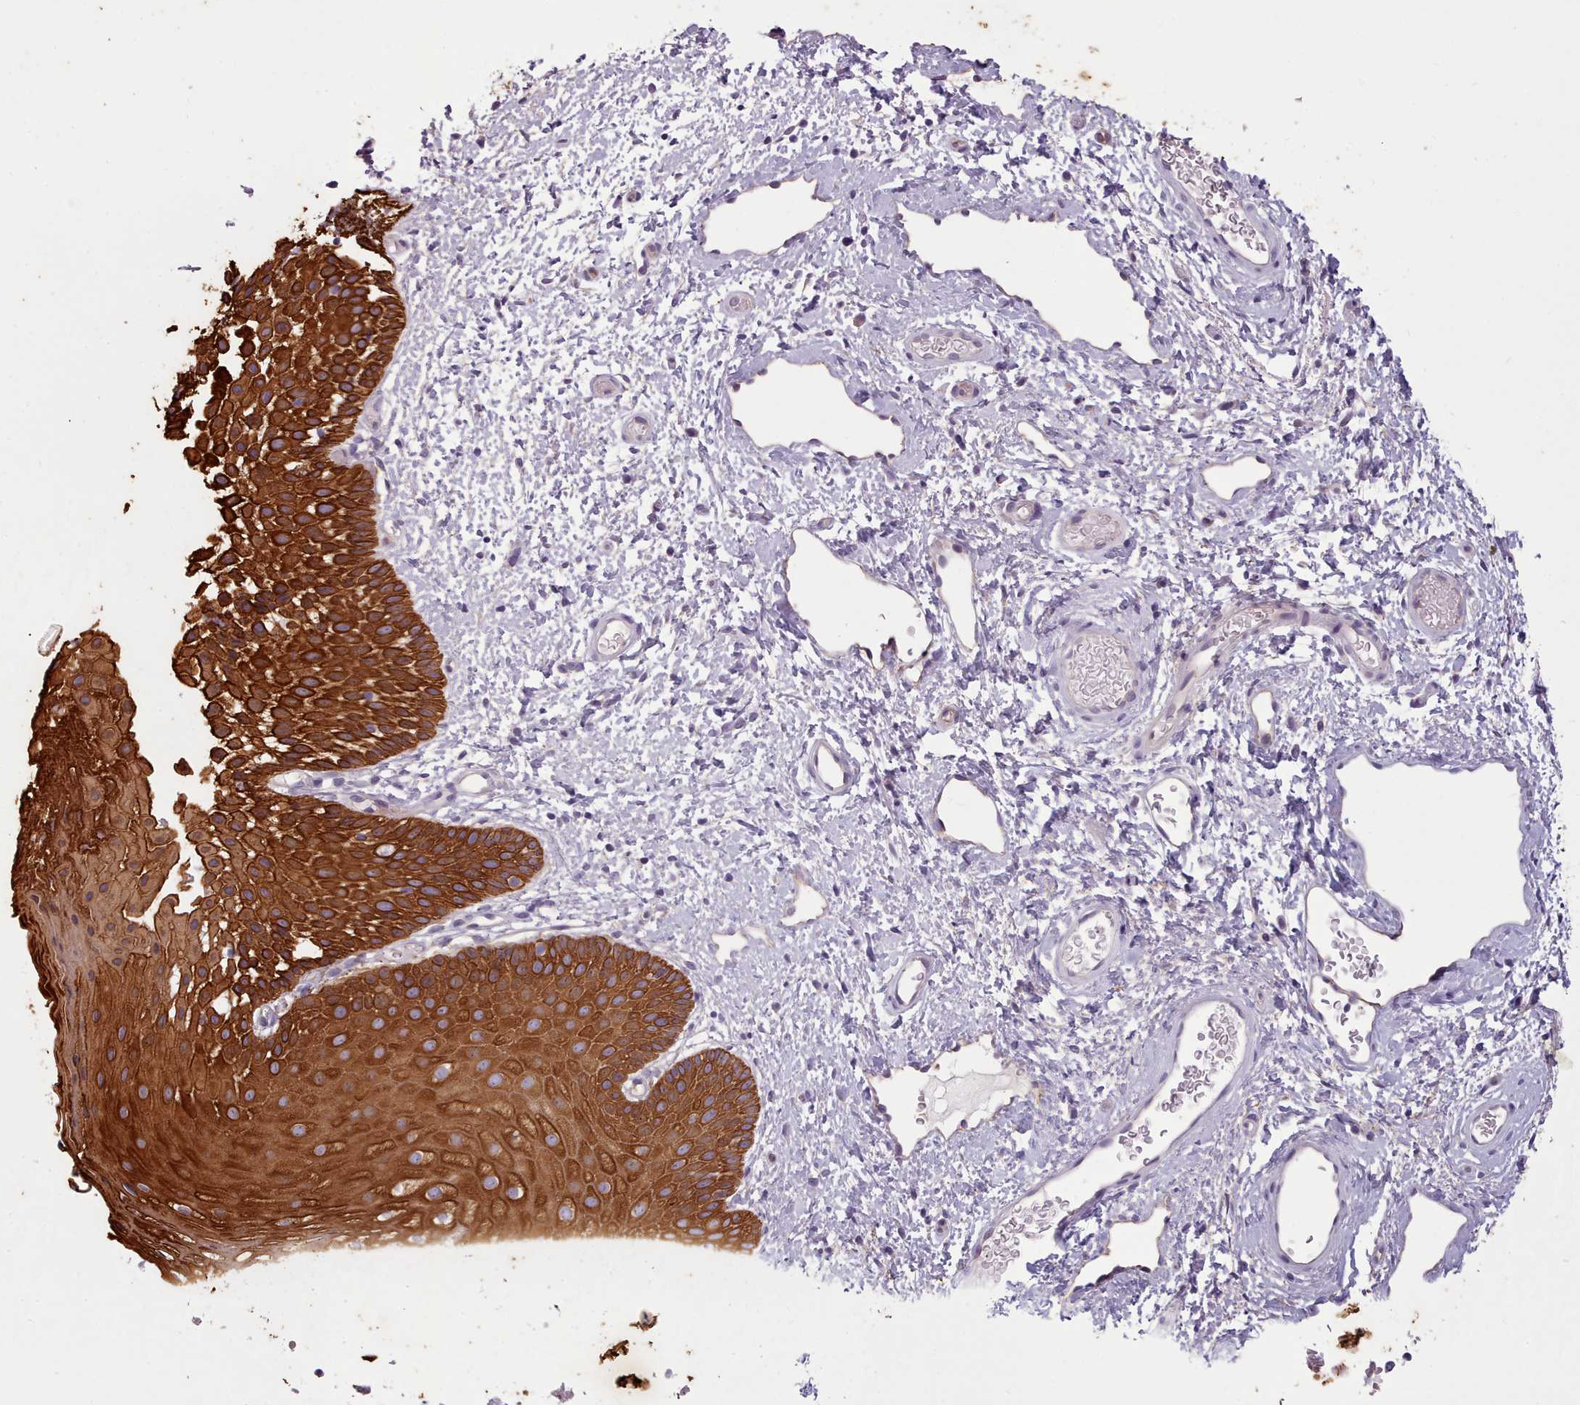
{"staining": {"intensity": "strong", "quantity": ">75%", "location": "cytoplasmic/membranous"}, "tissue": "skin", "cell_type": "Epidermal cells", "image_type": "normal", "snomed": [{"axis": "morphology", "description": "Normal tissue, NOS"}, {"axis": "topography", "description": "Anal"}], "caption": "Immunohistochemistry (DAB) staining of unremarkable skin exhibits strong cytoplasmic/membranous protein positivity in about >75% of epidermal cells. Nuclei are stained in blue.", "gene": "PLD4", "patient": {"sex": "female", "age": 40}}